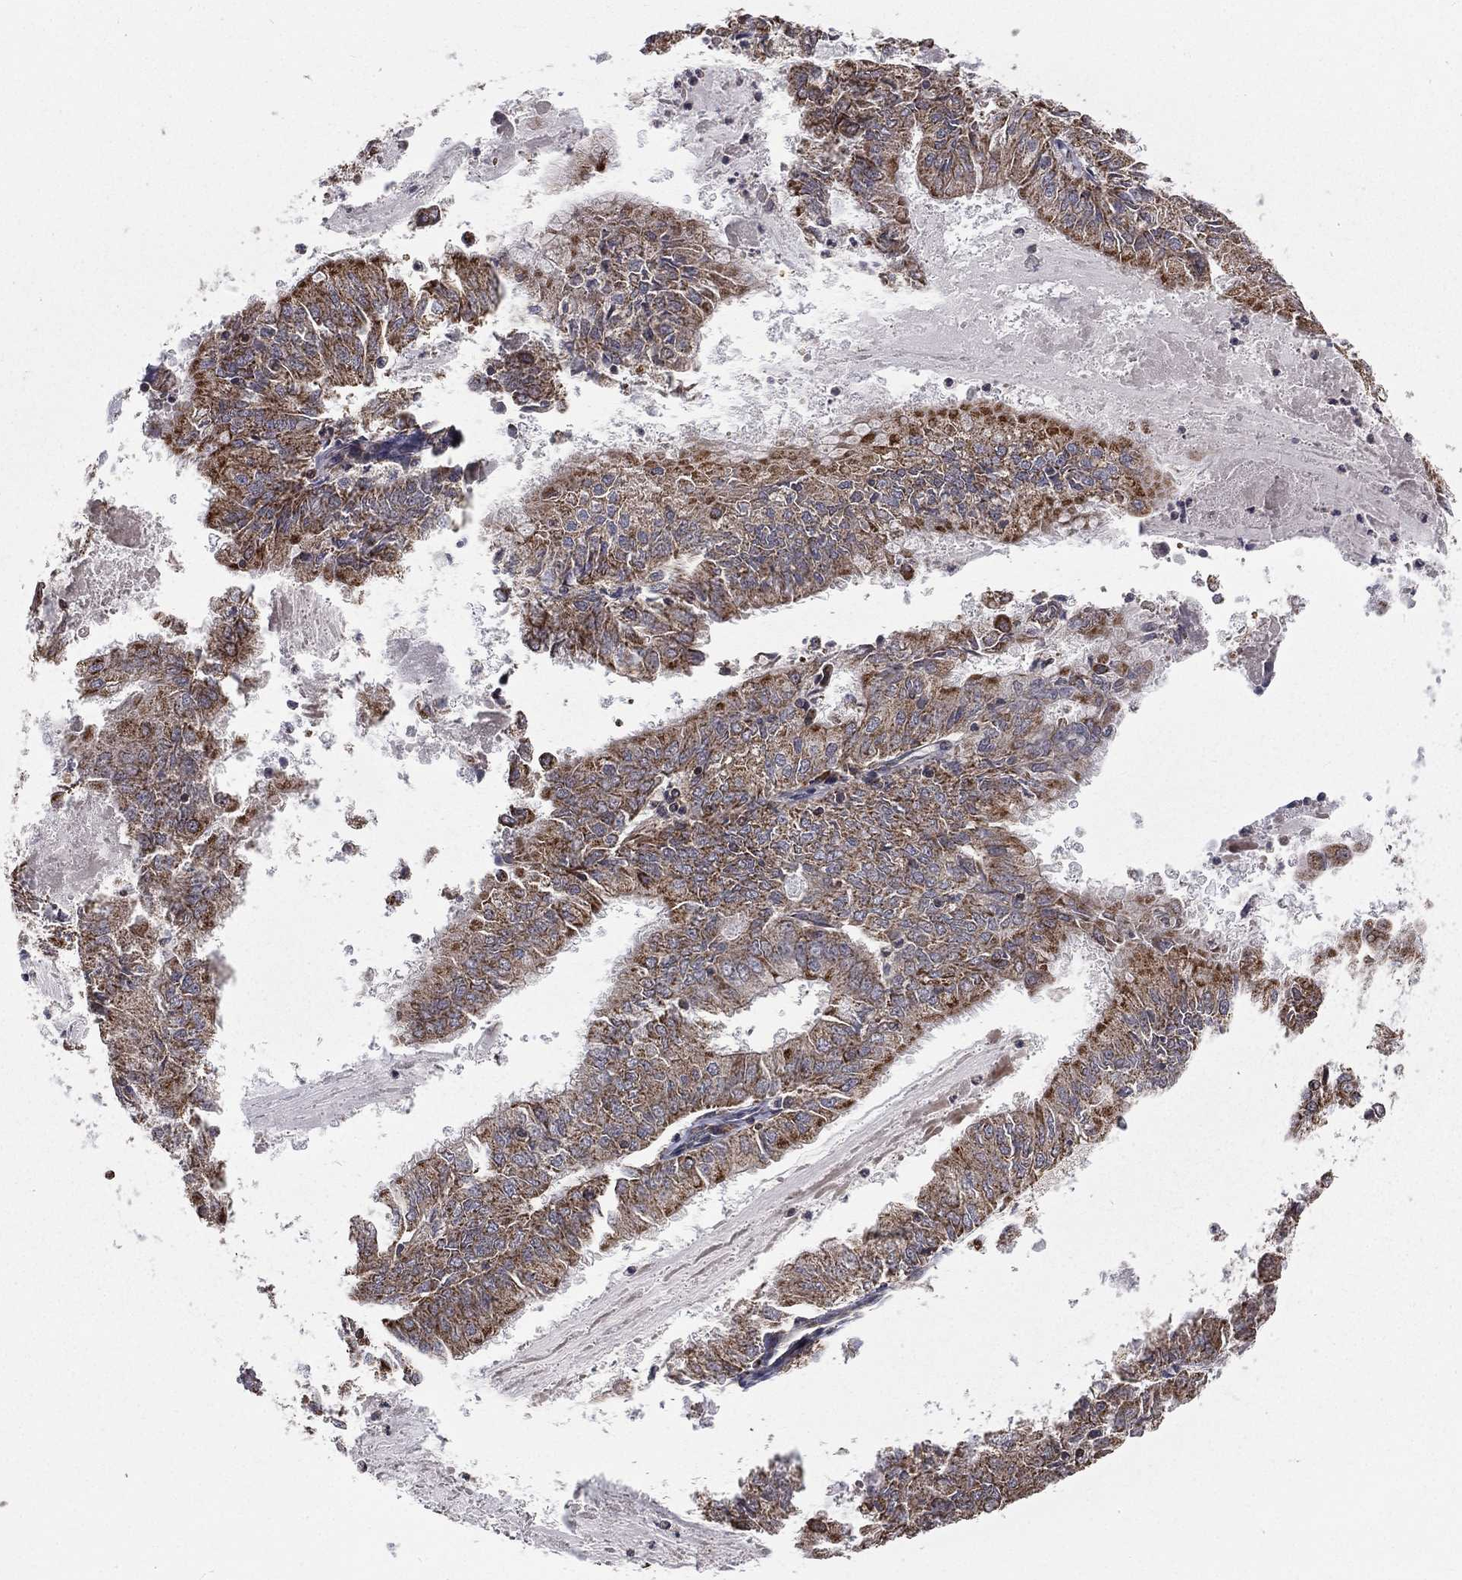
{"staining": {"intensity": "moderate", "quantity": ">75%", "location": "cytoplasmic/membranous"}, "tissue": "endometrial cancer", "cell_type": "Tumor cells", "image_type": "cancer", "snomed": [{"axis": "morphology", "description": "Adenocarcinoma, NOS"}, {"axis": "topography", "description": "Endometrium"}], "caption": "An immunohistochemistry histopathology image of tumor tissue is shown. Protein staining in brown highlights moderate cytoplasmic/membranous positivity in endometrial cancer (adenocarcinoma) within tumor cells. Immunohistochemistry stains the protein of interest in brown and the nuclei are stained blue.", "gene": "OLFML1", "patient": {"sex": "female", "age": 57}}